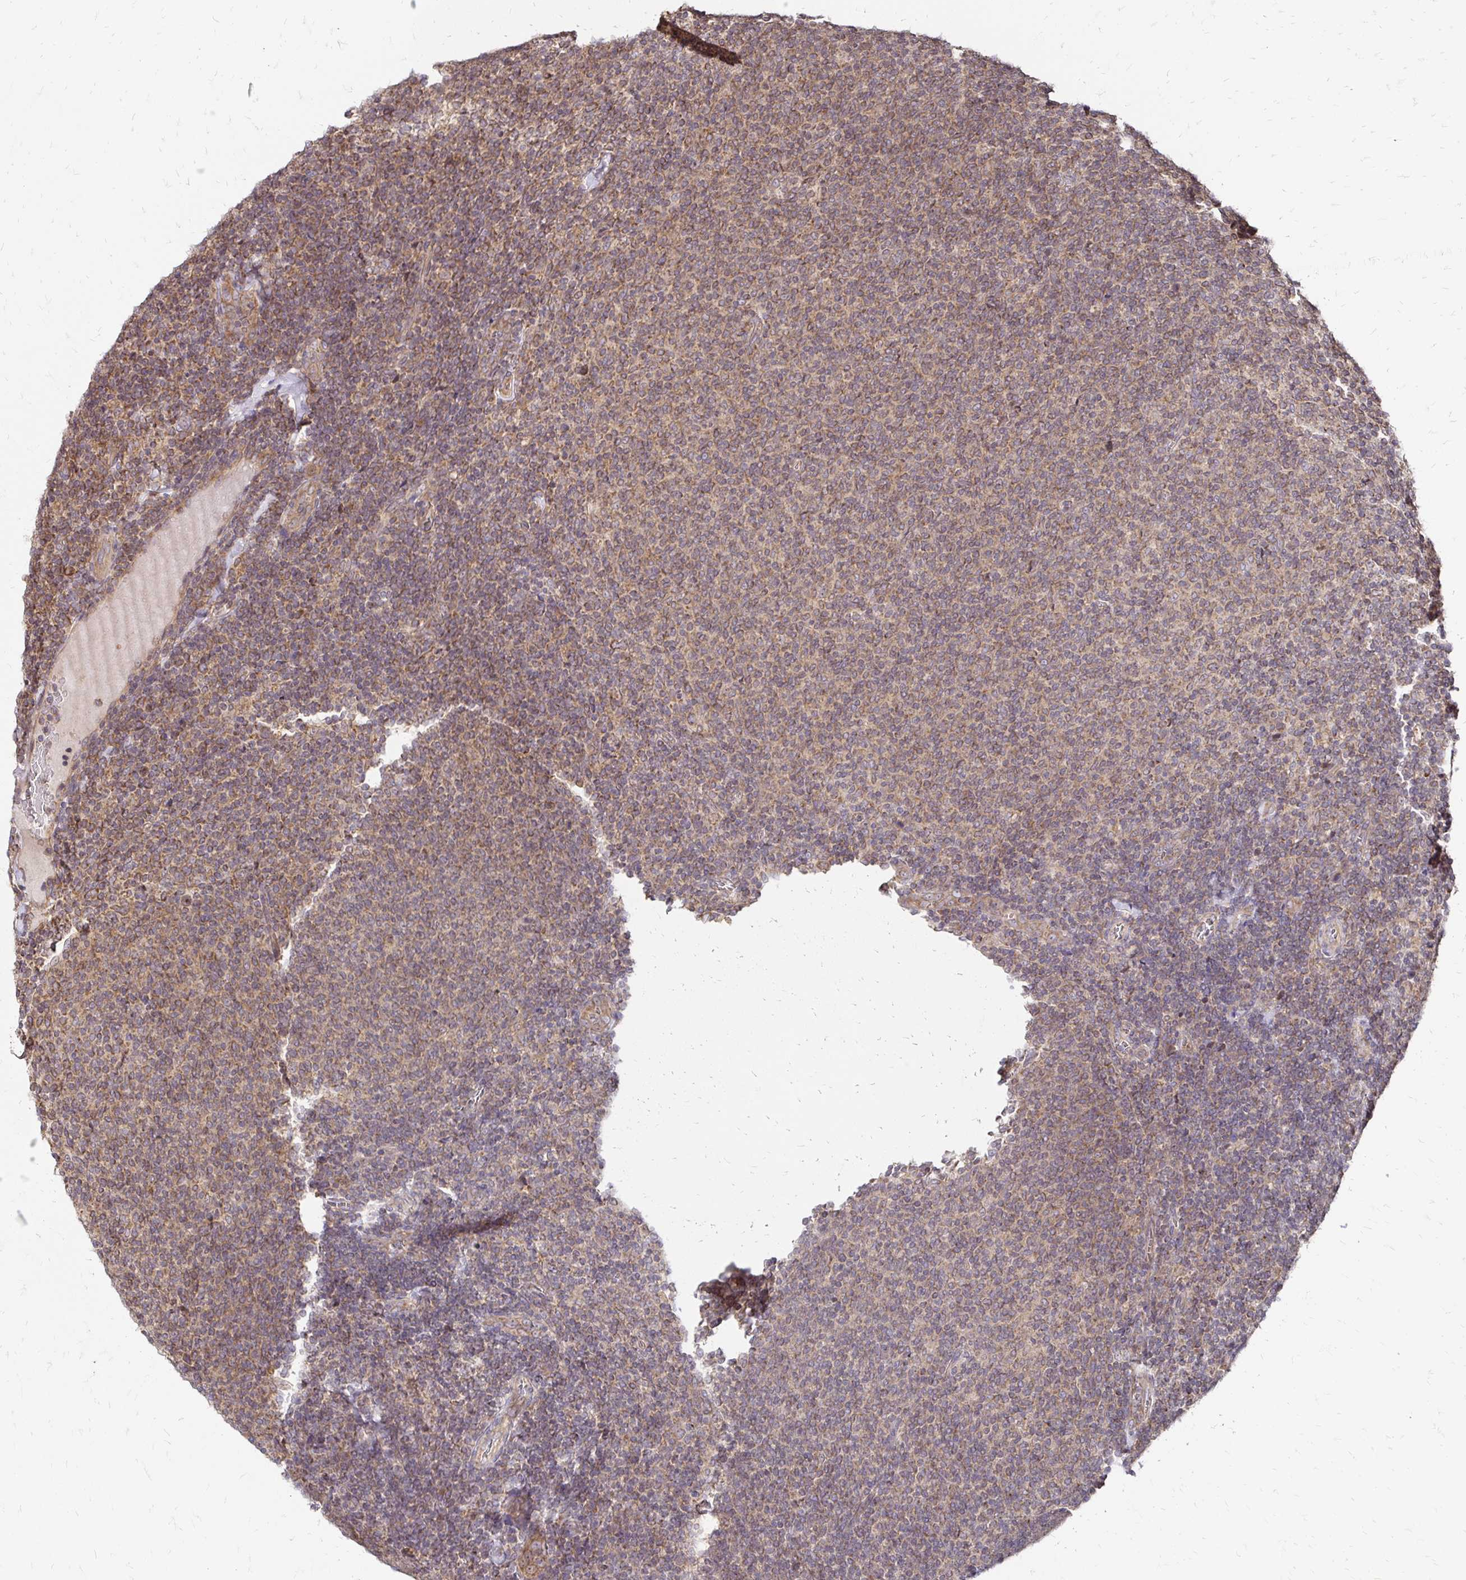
{"staining": {"intensity": "moderate", "quantity": ">75%", "location": "cytoplasmic/membranous"}, "tissue": "lymphoma", "cell_type": "Tumor cells", "image_type": "cancer", "snomed": [{"axis": "morphology", "description": "Malignant lymphoma, non-Hodgkin's type, Low grade"}, {"axis": "topography", "description": "Lymph node"}], "caption": "IHC of human lymphoma exhibits medium levels of moderate cytoplasmic/membranous positivity in about >75% of tumor cells. (Stains: DAB (3,3'-diaminobenzidine) in brown, nuclei in blue, Microscopy: brightfield microscopy at high magnification).", "gene": "ZW10", "patient": {"sex": "male", "age": 52}}